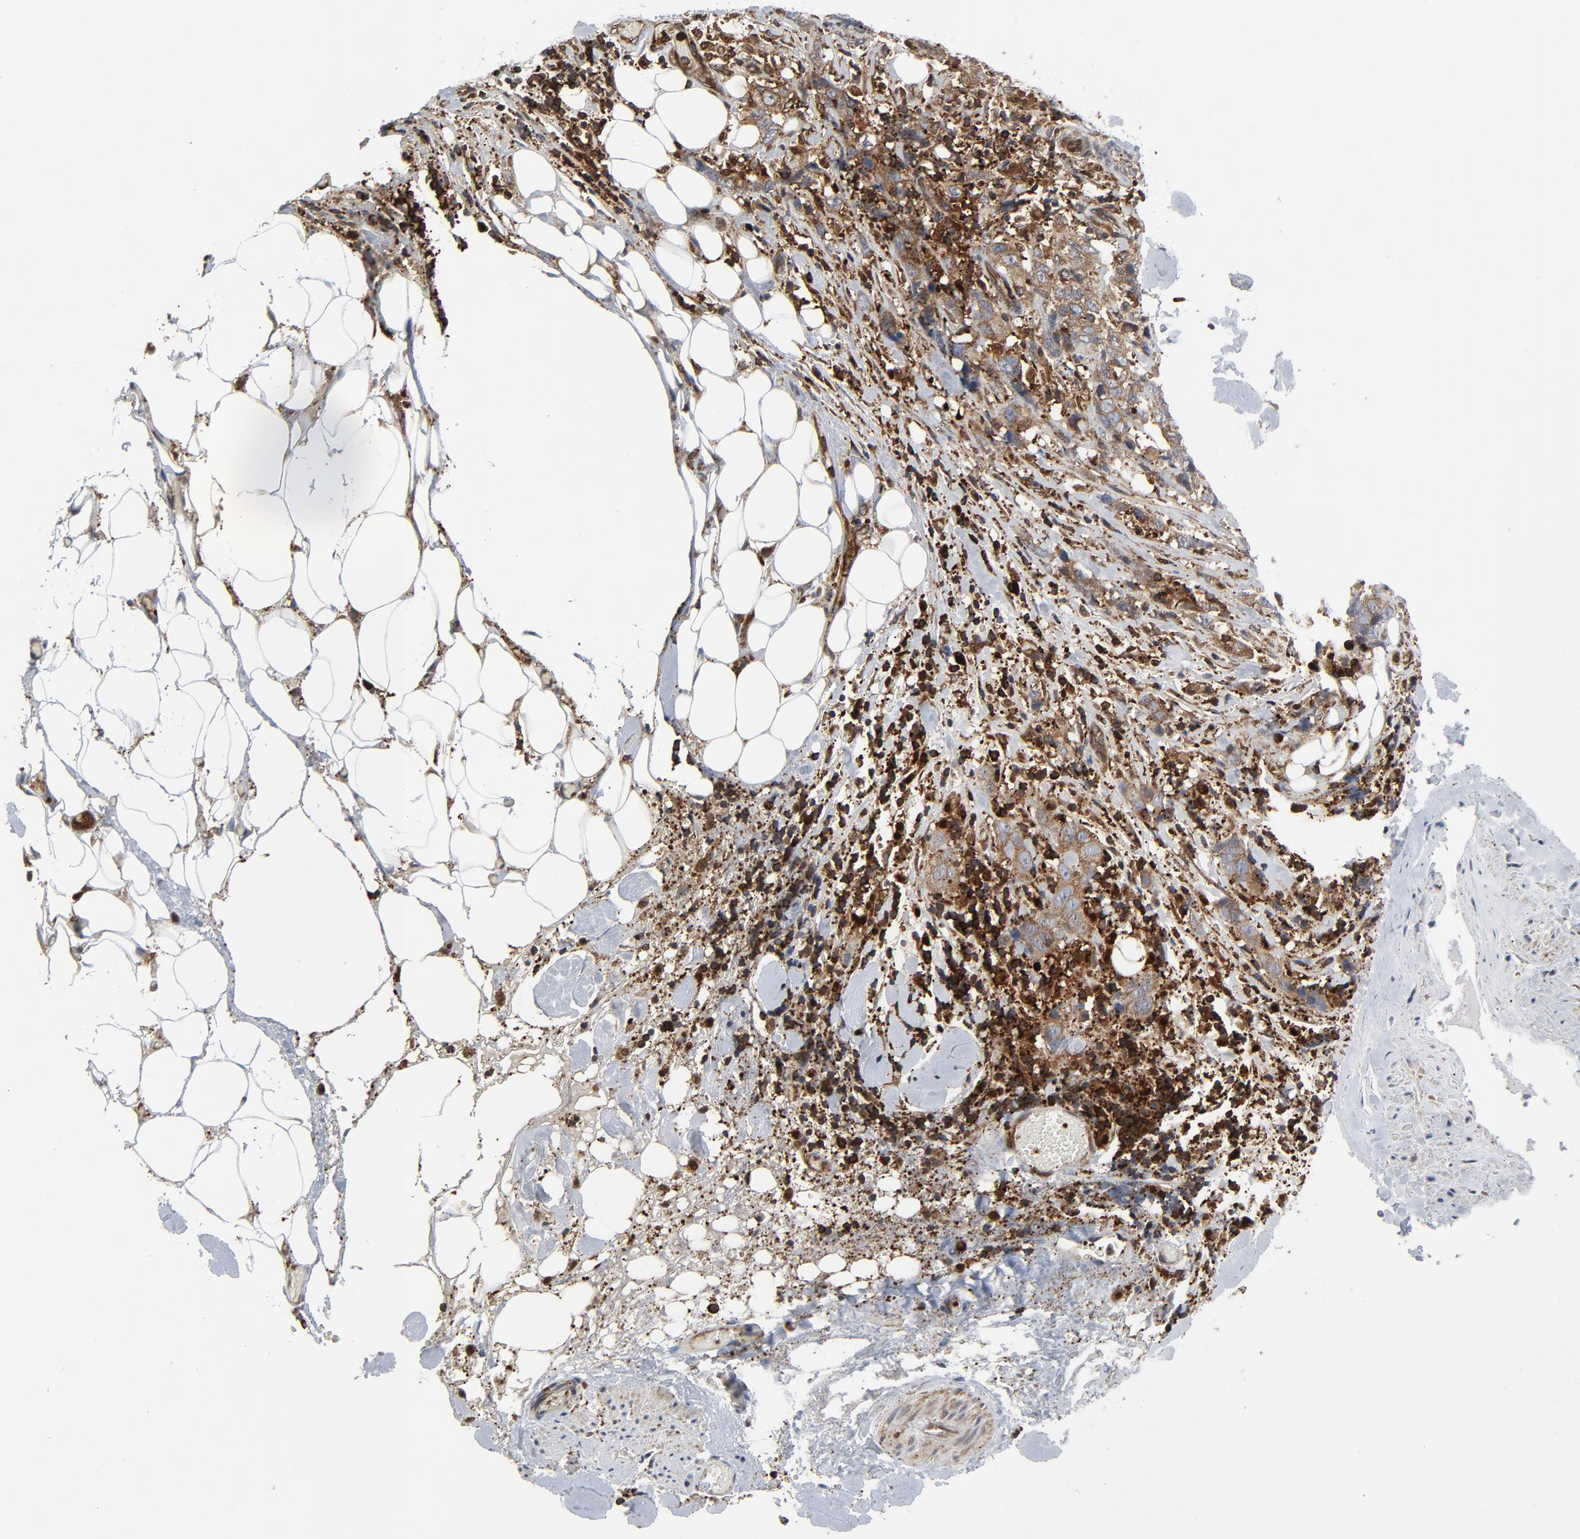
{"staining": {"intensity": "moderate", "quantity": ">75%", "location": "cytoplasmic/membranous"}, "tissue": "stomach cancer", "cell_type": "Tumor cells", "image_type": "cancer", "snomed": [{"axis": "morphology", "description": "Adenocarcinoma, NOS"}, {"axis": "topography", "description": "Stomach"}], "caption": "Stomach adenocarcinoma stained with a protein marker reveals moderate staining in tumor cells.", "gene": "YES1", "patient": {"sex": "male", "age": 48}}